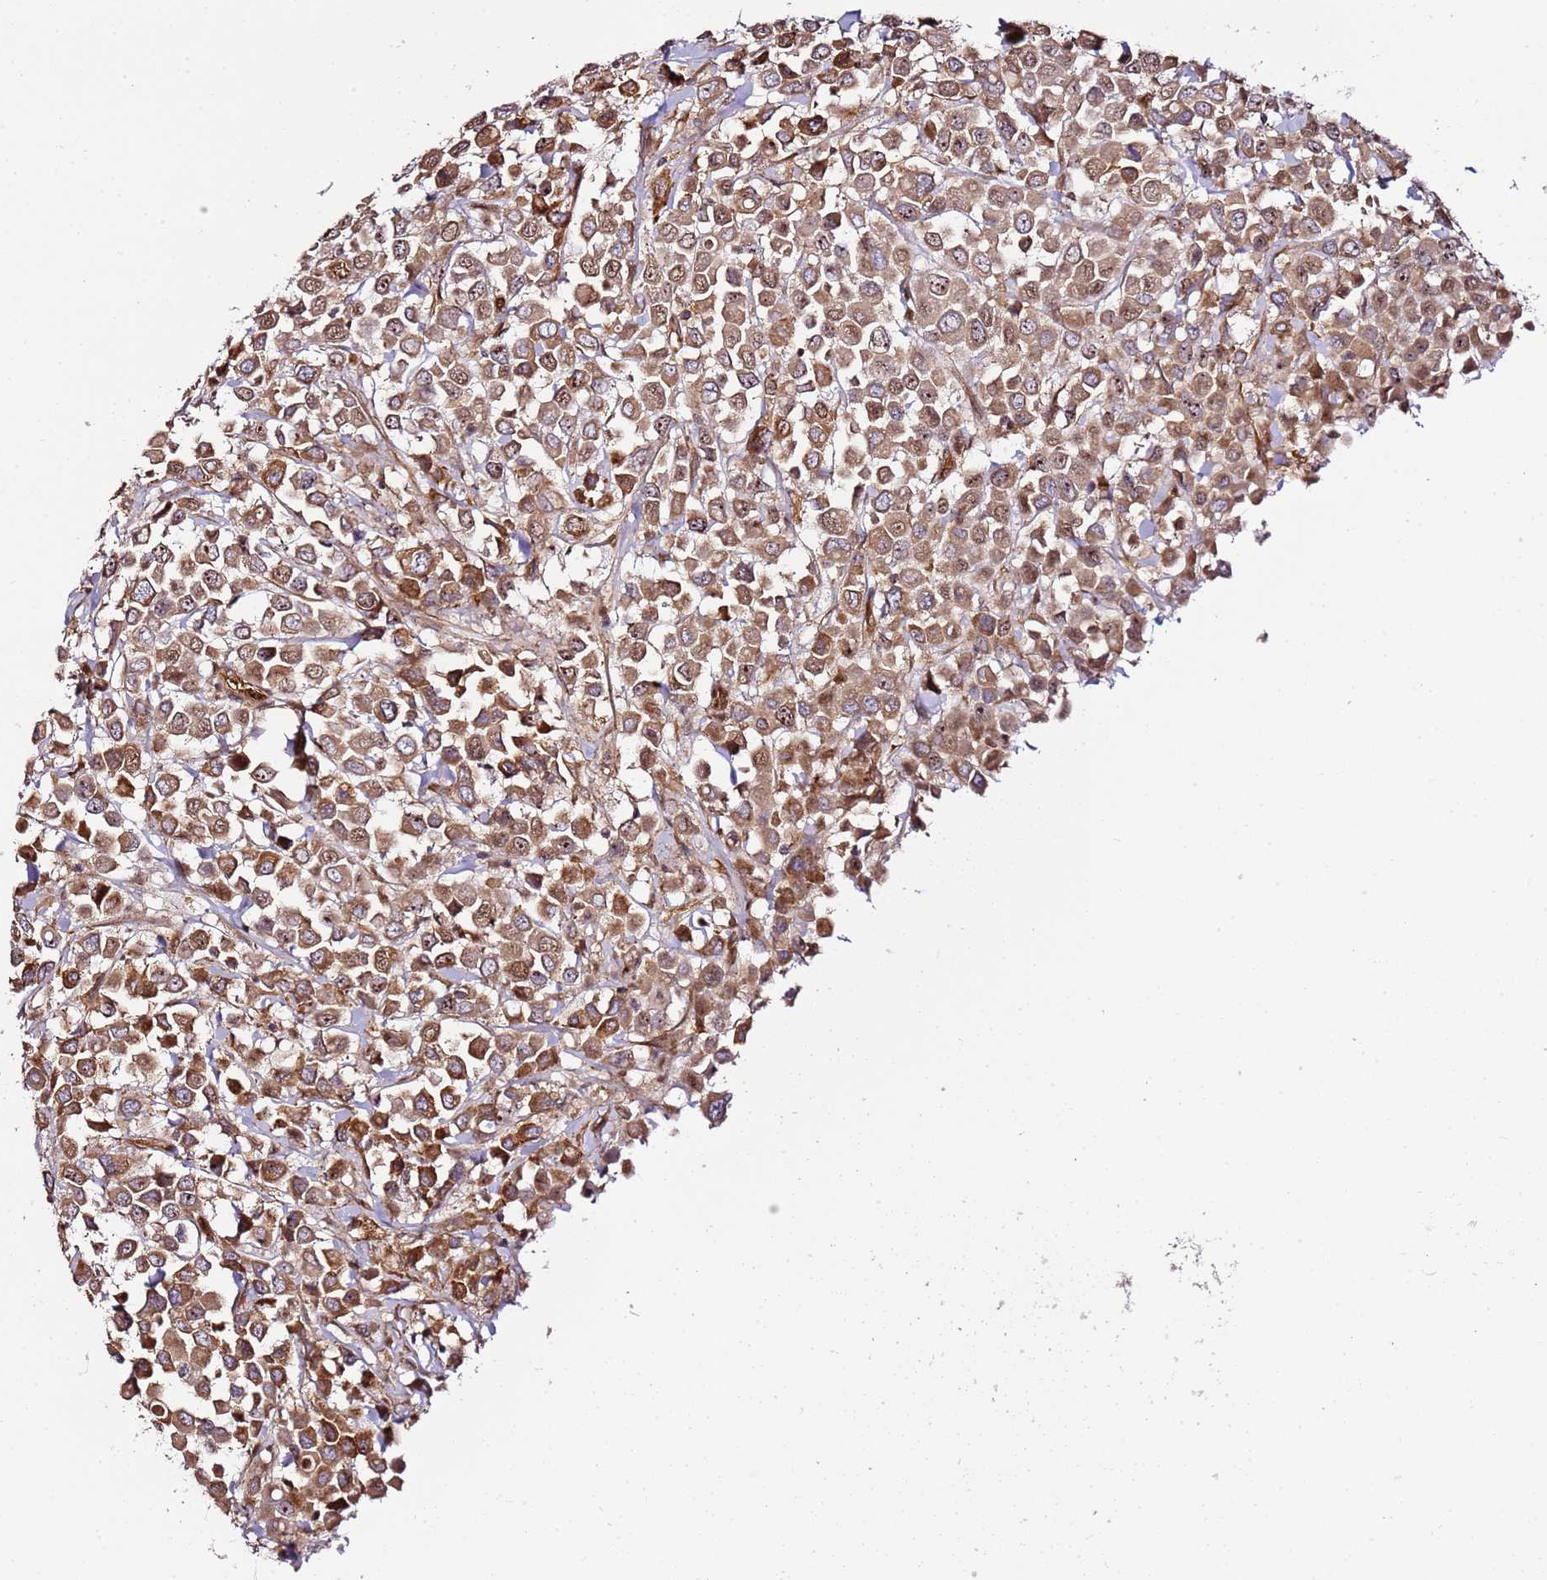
{"staining": {"intensity": "moderate", "quantity": ">75%", "location": "cytoplasmic/membranous,nuclear"}, "tissue": "breast cancer", "cell_type": "Tumor cells", "image_type": "cancer", "snomed": [{"axis": "morphology", "description": "Duct carcinoma"}, {"axis": "topography", "description": "Breast"}], "caption": "The histopathology image displays a brown stain indicating the presence of a protein in the cytoplasmic/membranous and nuclear of tumor cells in intraductal carcinoma (breast).", "gene": "CCNYL1", "patient": {"sex": "female", "age": 61}}